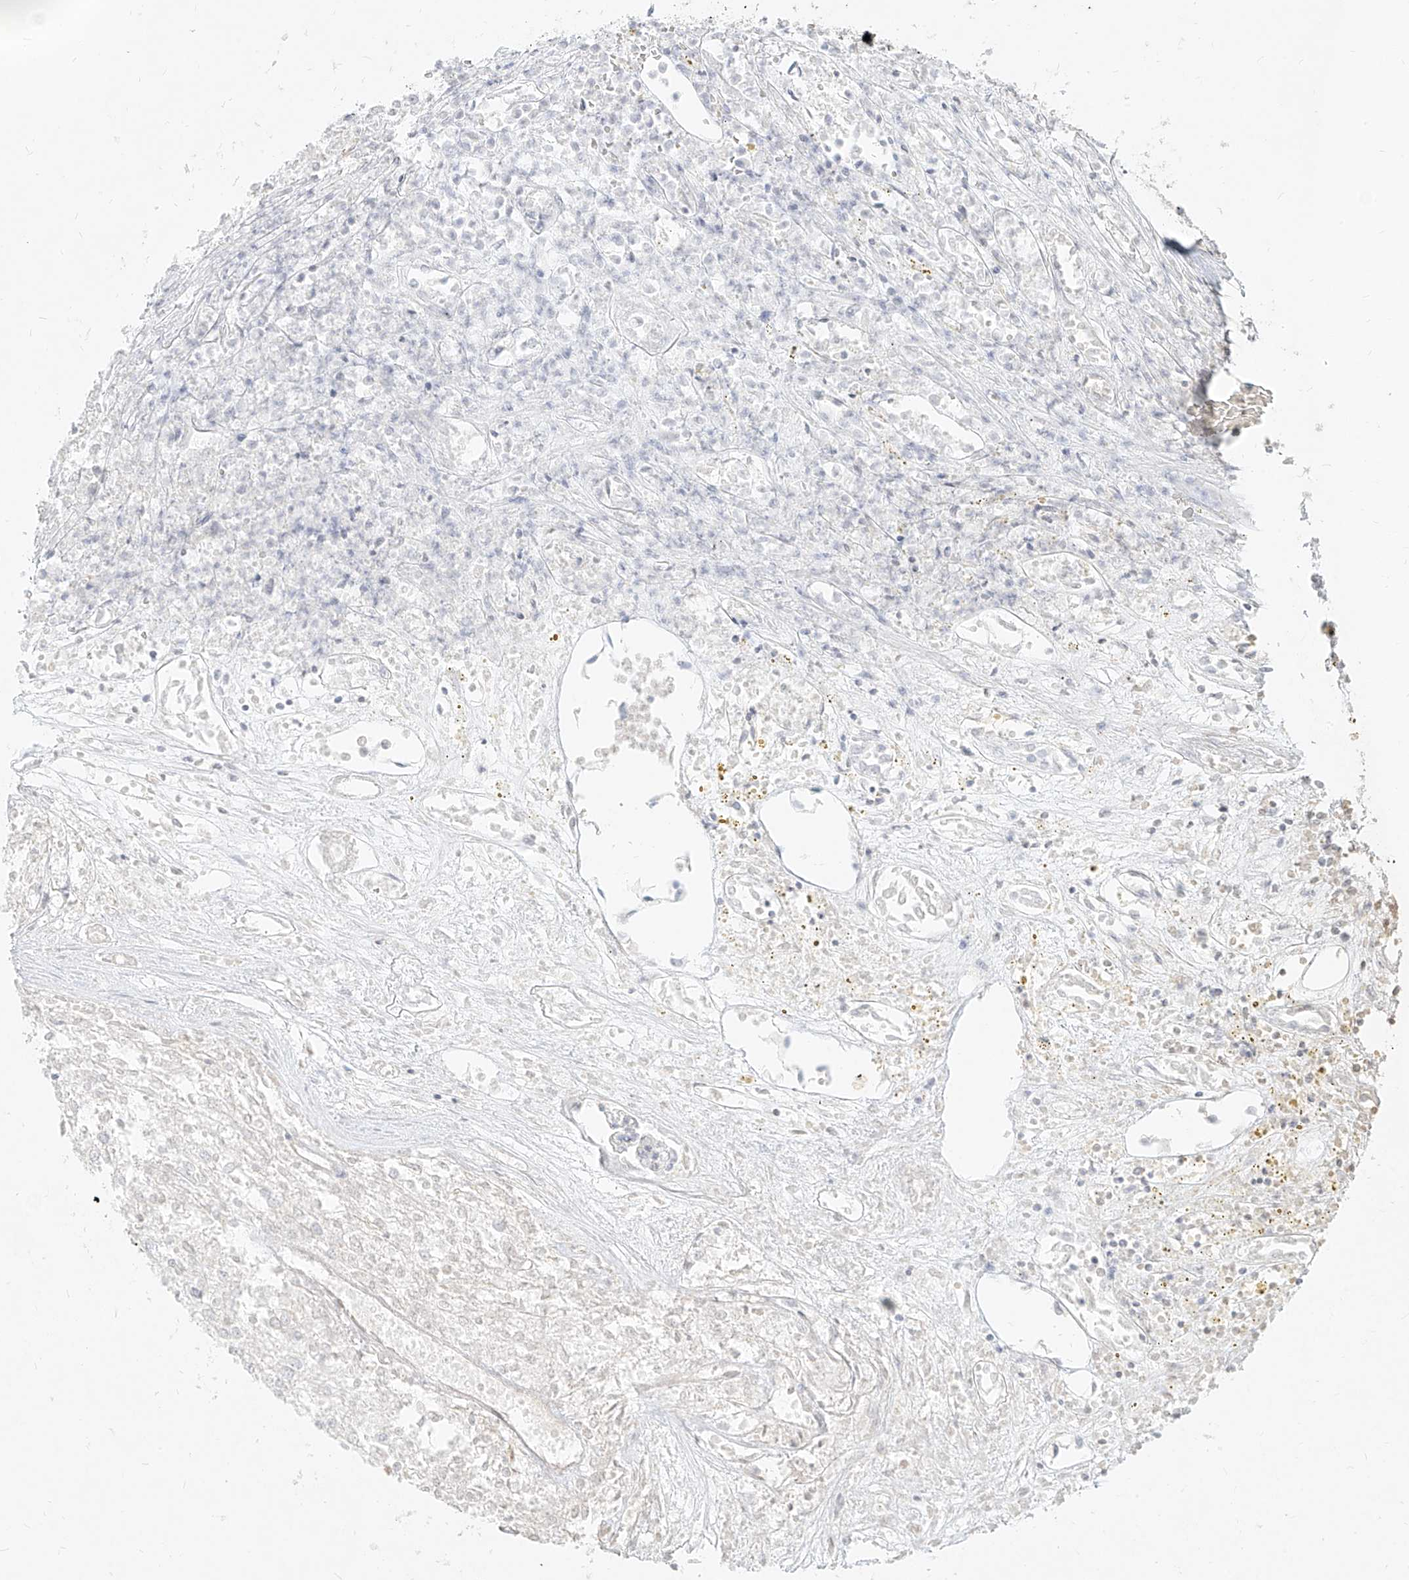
{"staining": {"intensity": "negative", "quantity": "none", "location": "none"}, "tissue": "renal cancer", "cell_type": "Tumor cells", "image_type": "cancer", "snomed": [{"axis": "morphology", "description": "Adenocarcinoma, NOS"}, {"axis": "topography", "description": "Kidney"}], "caption": "DAB immunohistochemical staining of adenocarcinoma (renal) exhibits no significant positivity in tumor cells. Nuclei are stained in blue.", "gene": "ITPKB", "patient": {"sex": "female", "age": 54}}